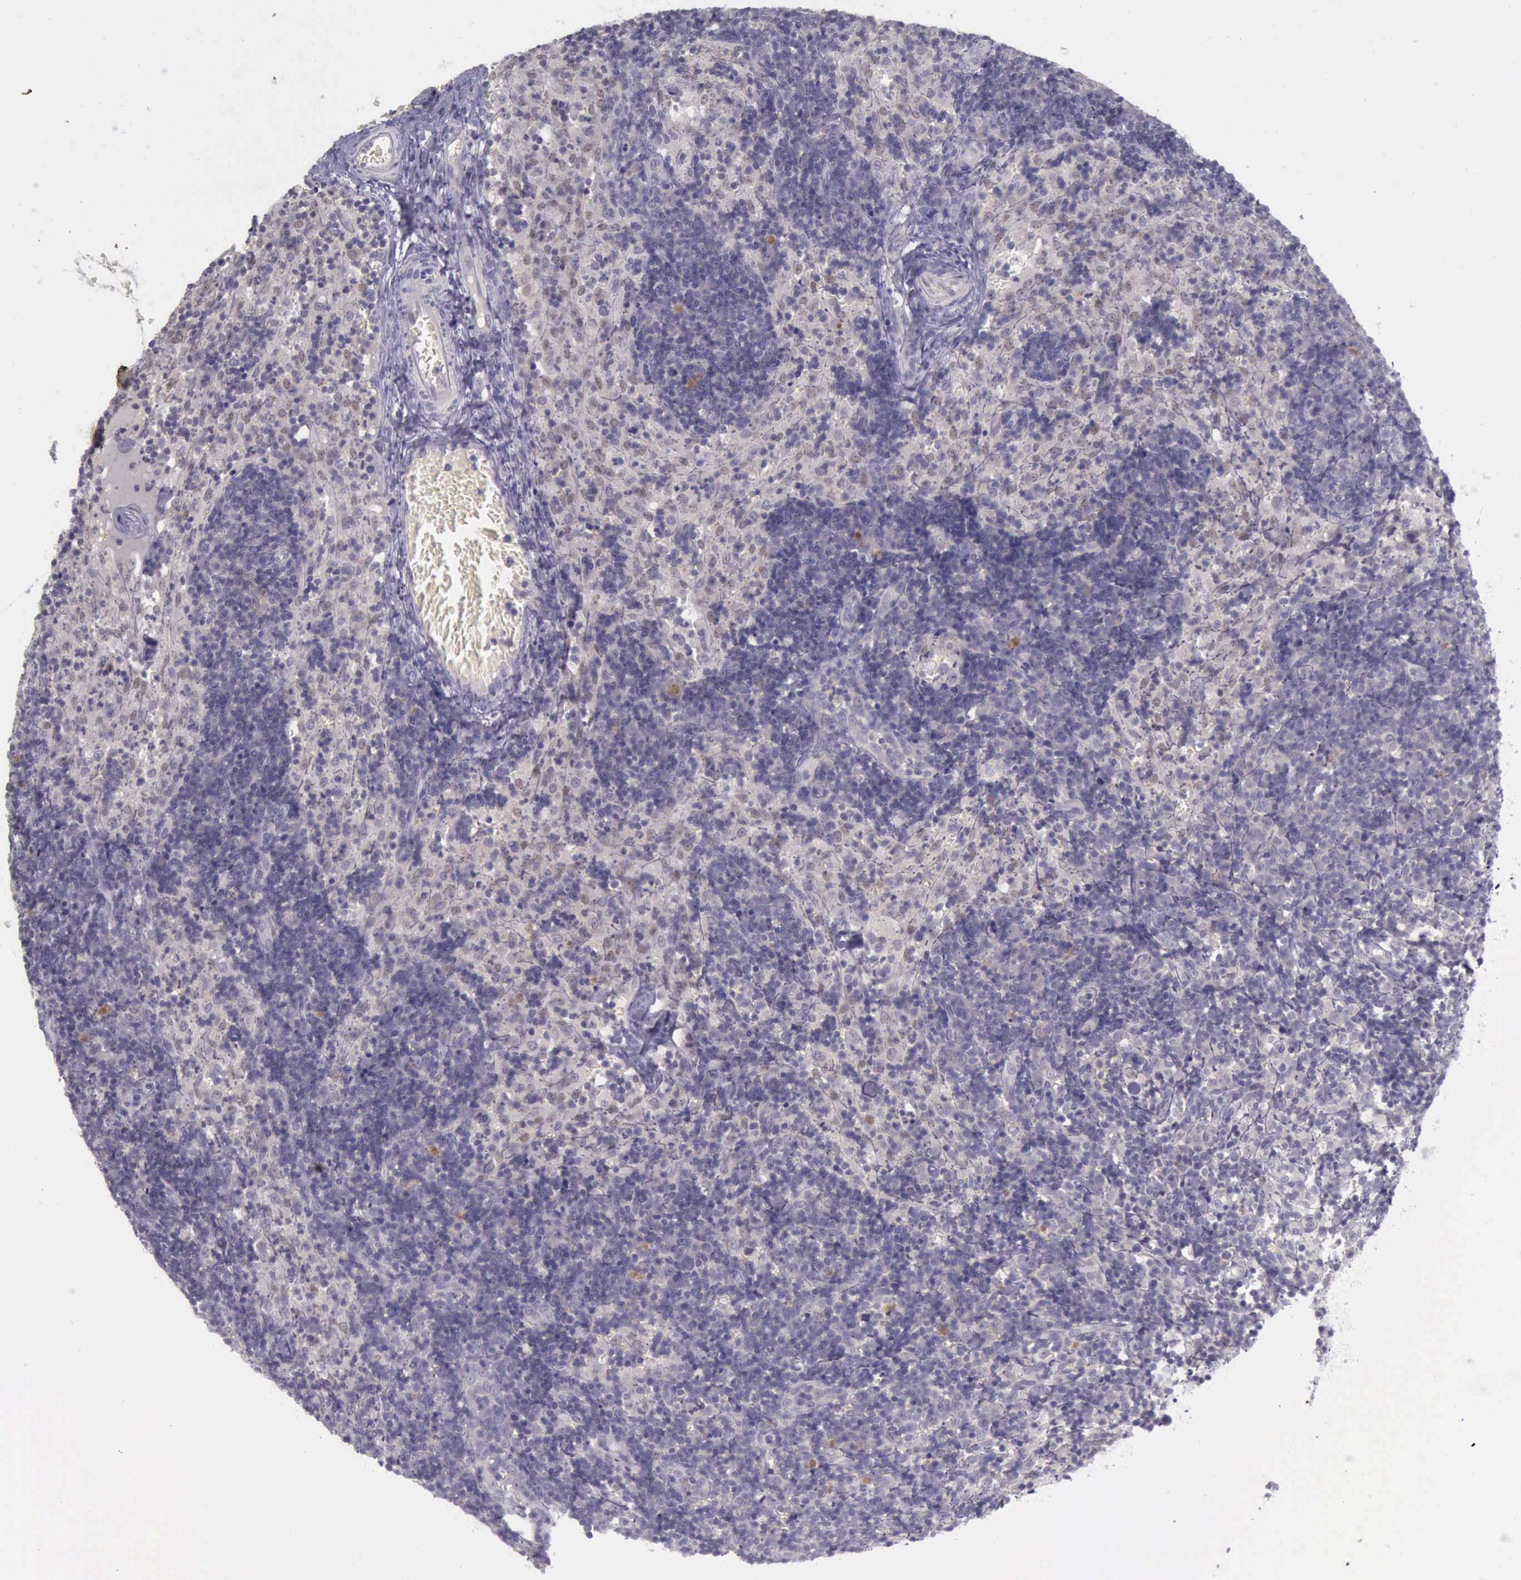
{"staining": {"intensity": "negative", "quantity": "none", "location": "none"}, "tissue": "lymph node", "cell_type": "Germinal center cells", "image_type": "normal", "snomed": [{"axis": "morphology", "description": "Normal tissue, NOS"}, {"axis": "morphology", "description": "Inflammation, NOS"}, {"axis": "topography", "description": "Lymph node"}, {"axis": "topography", "description": "Salivary gland"}], "caption": "This photomicrograph is of benign lymph node stained with immunohistochemistry to label a protein in brown with the nuclei are counter-stained blue. There is no staining in germinal center cells.", "gene": "ARNT2", "patient": {"sex": "male", "age": 3}}